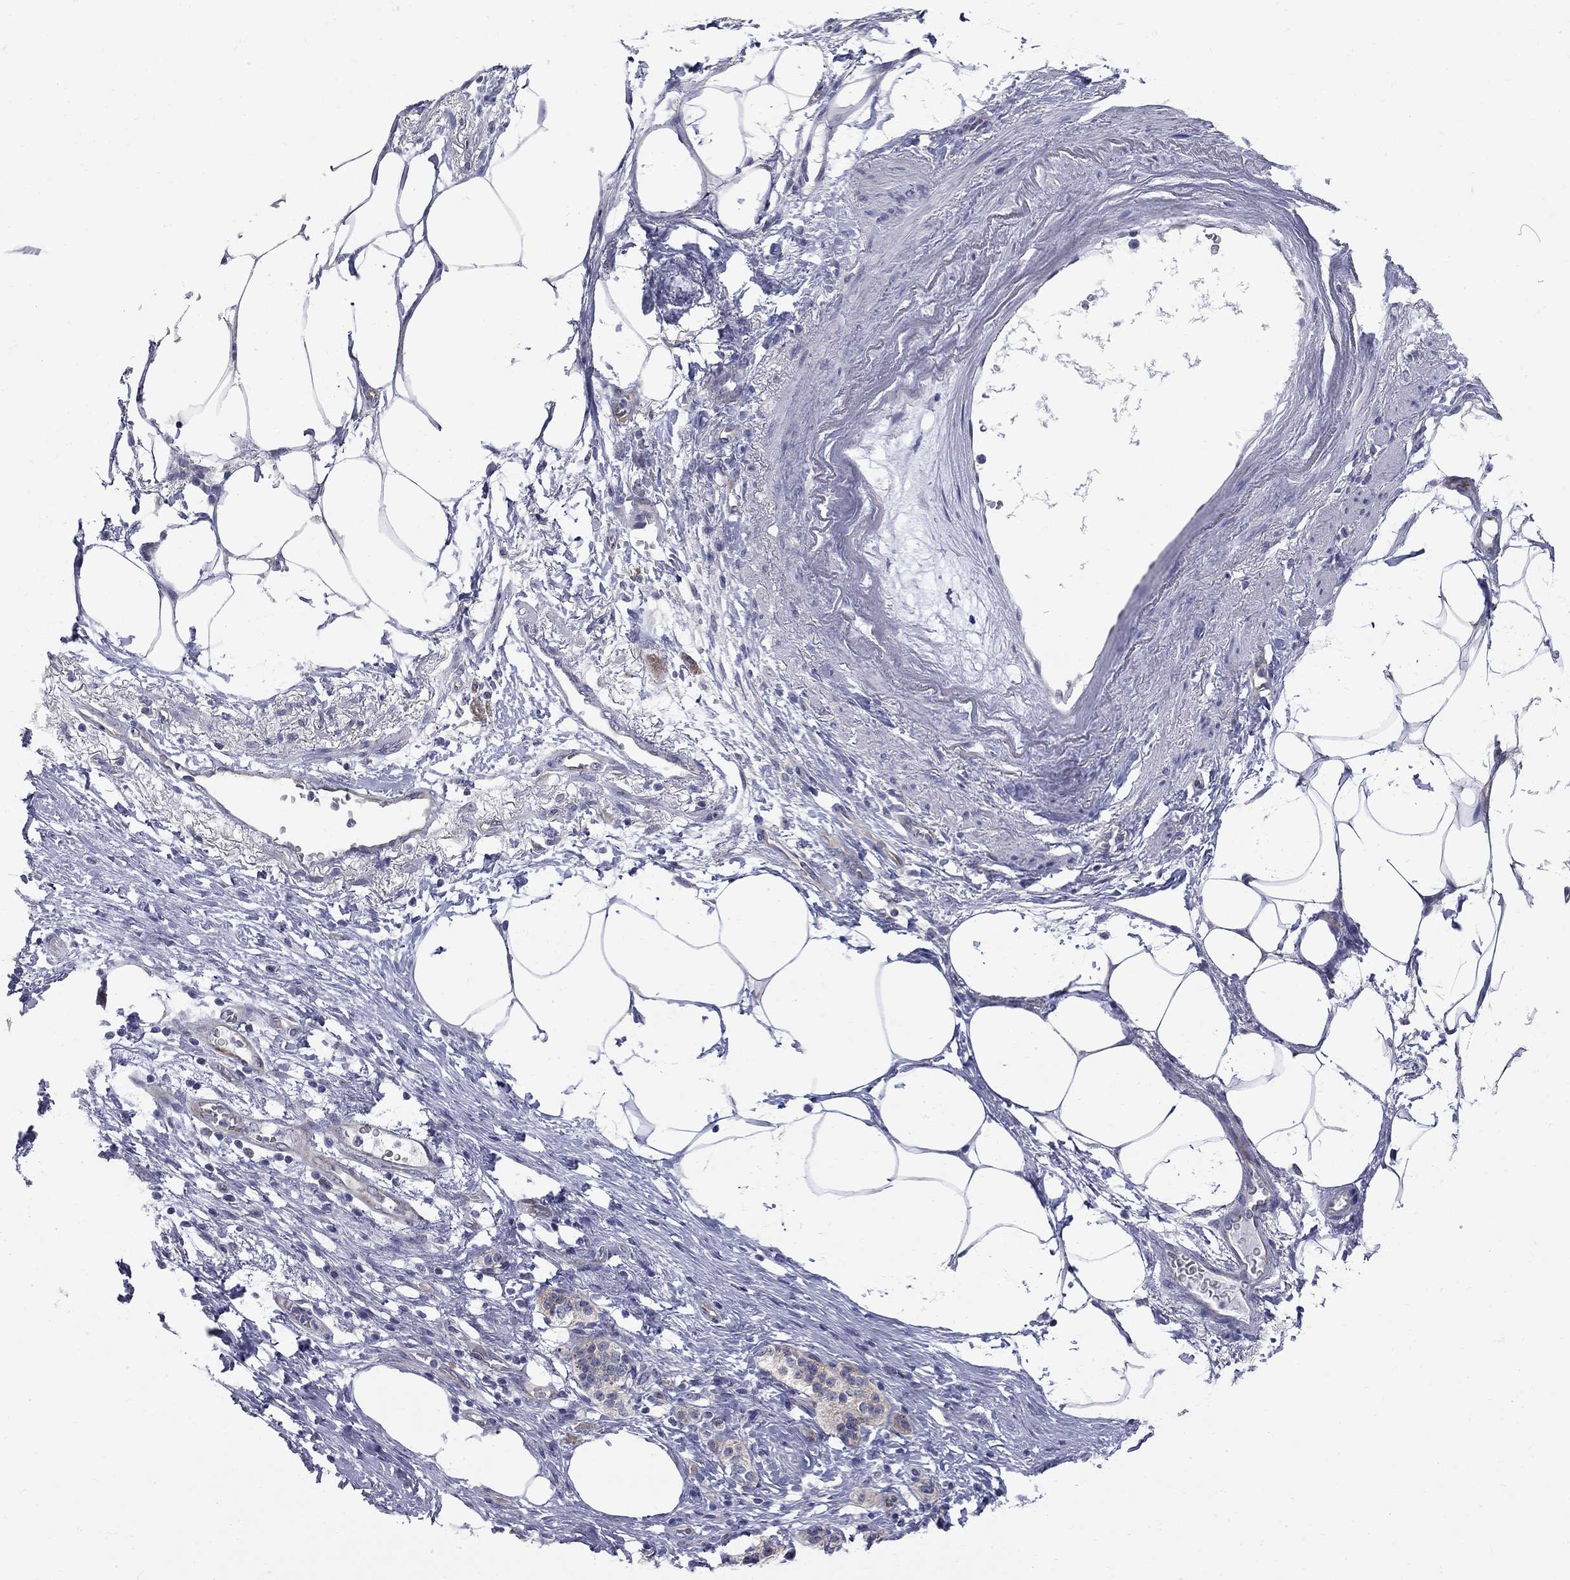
{"staining": {"intensity": "negative", "quantity": "none", "location": "none"}, "tissue": "pancreatic cancer", "cell_type": "Tumor cells", "image_type": "cancer", "snomed": [{"axis": "morphology", "description": "Adenocarcinoma, NOS"}, {"axis": "topography", "description": "Pancreas"}], "caption": "Pancreatic adenocarcinoma stained for a protein using immunohistochemistry reveals no staining tumor cells.", "gene": "GALNT8", "patient": {"sex": "female", "age": 72}}